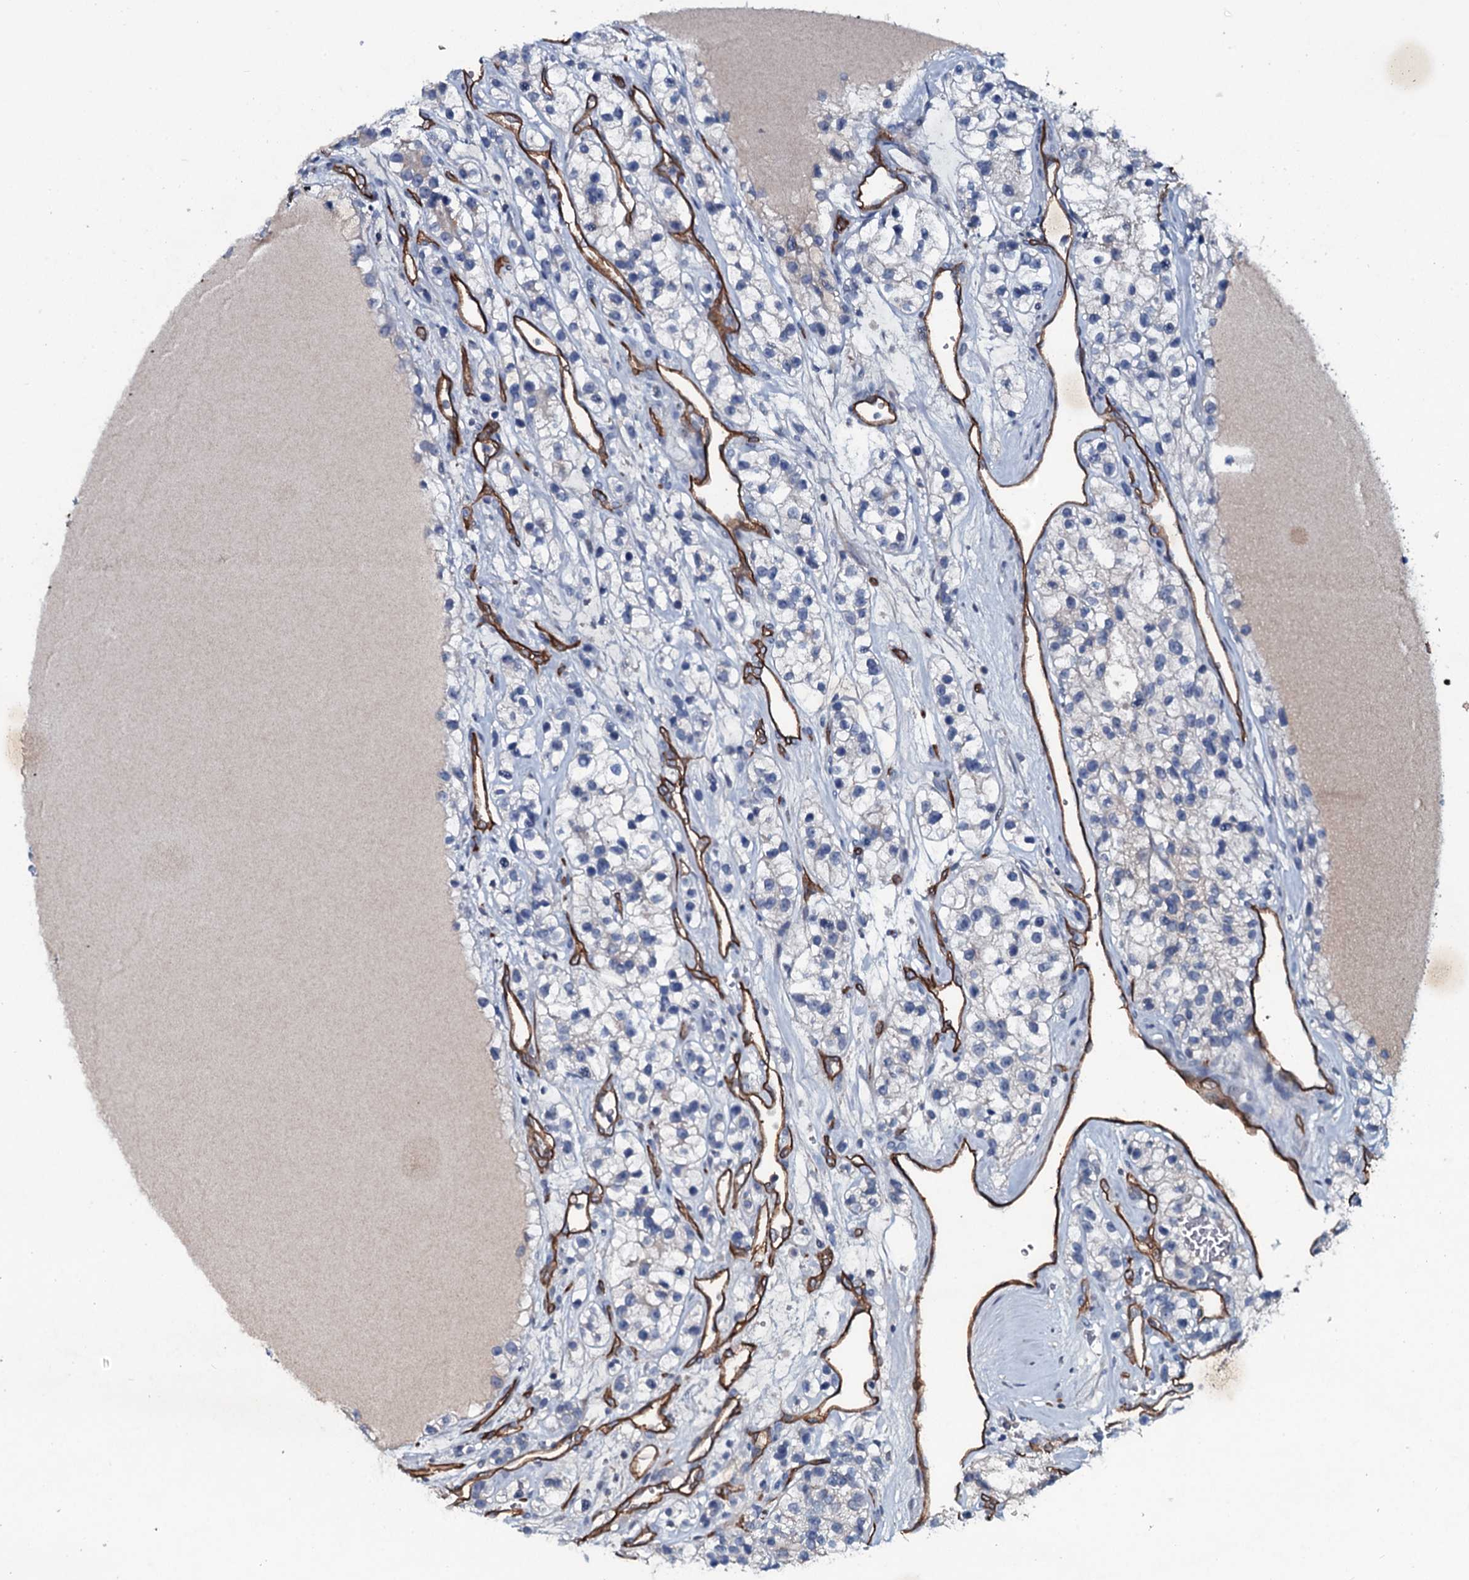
{"staining": {"intensity": "negative", "quantity": "none", "location": "none"}, "tissue": "renal cancer", "cell_type": "Tumor cells", "image_type": "cancer", "snomed": [{"axis": "morphology", "description": "Adenocarcinoma, NOS"}, {"axis": "topography", "description": "Kidney"}], "caption": "The photomicrograph displays no staining of tumor cells in renal adenocarcinoma.", "gene": "CLEC14A", "patient": {"sex": "female", "age": 57}}